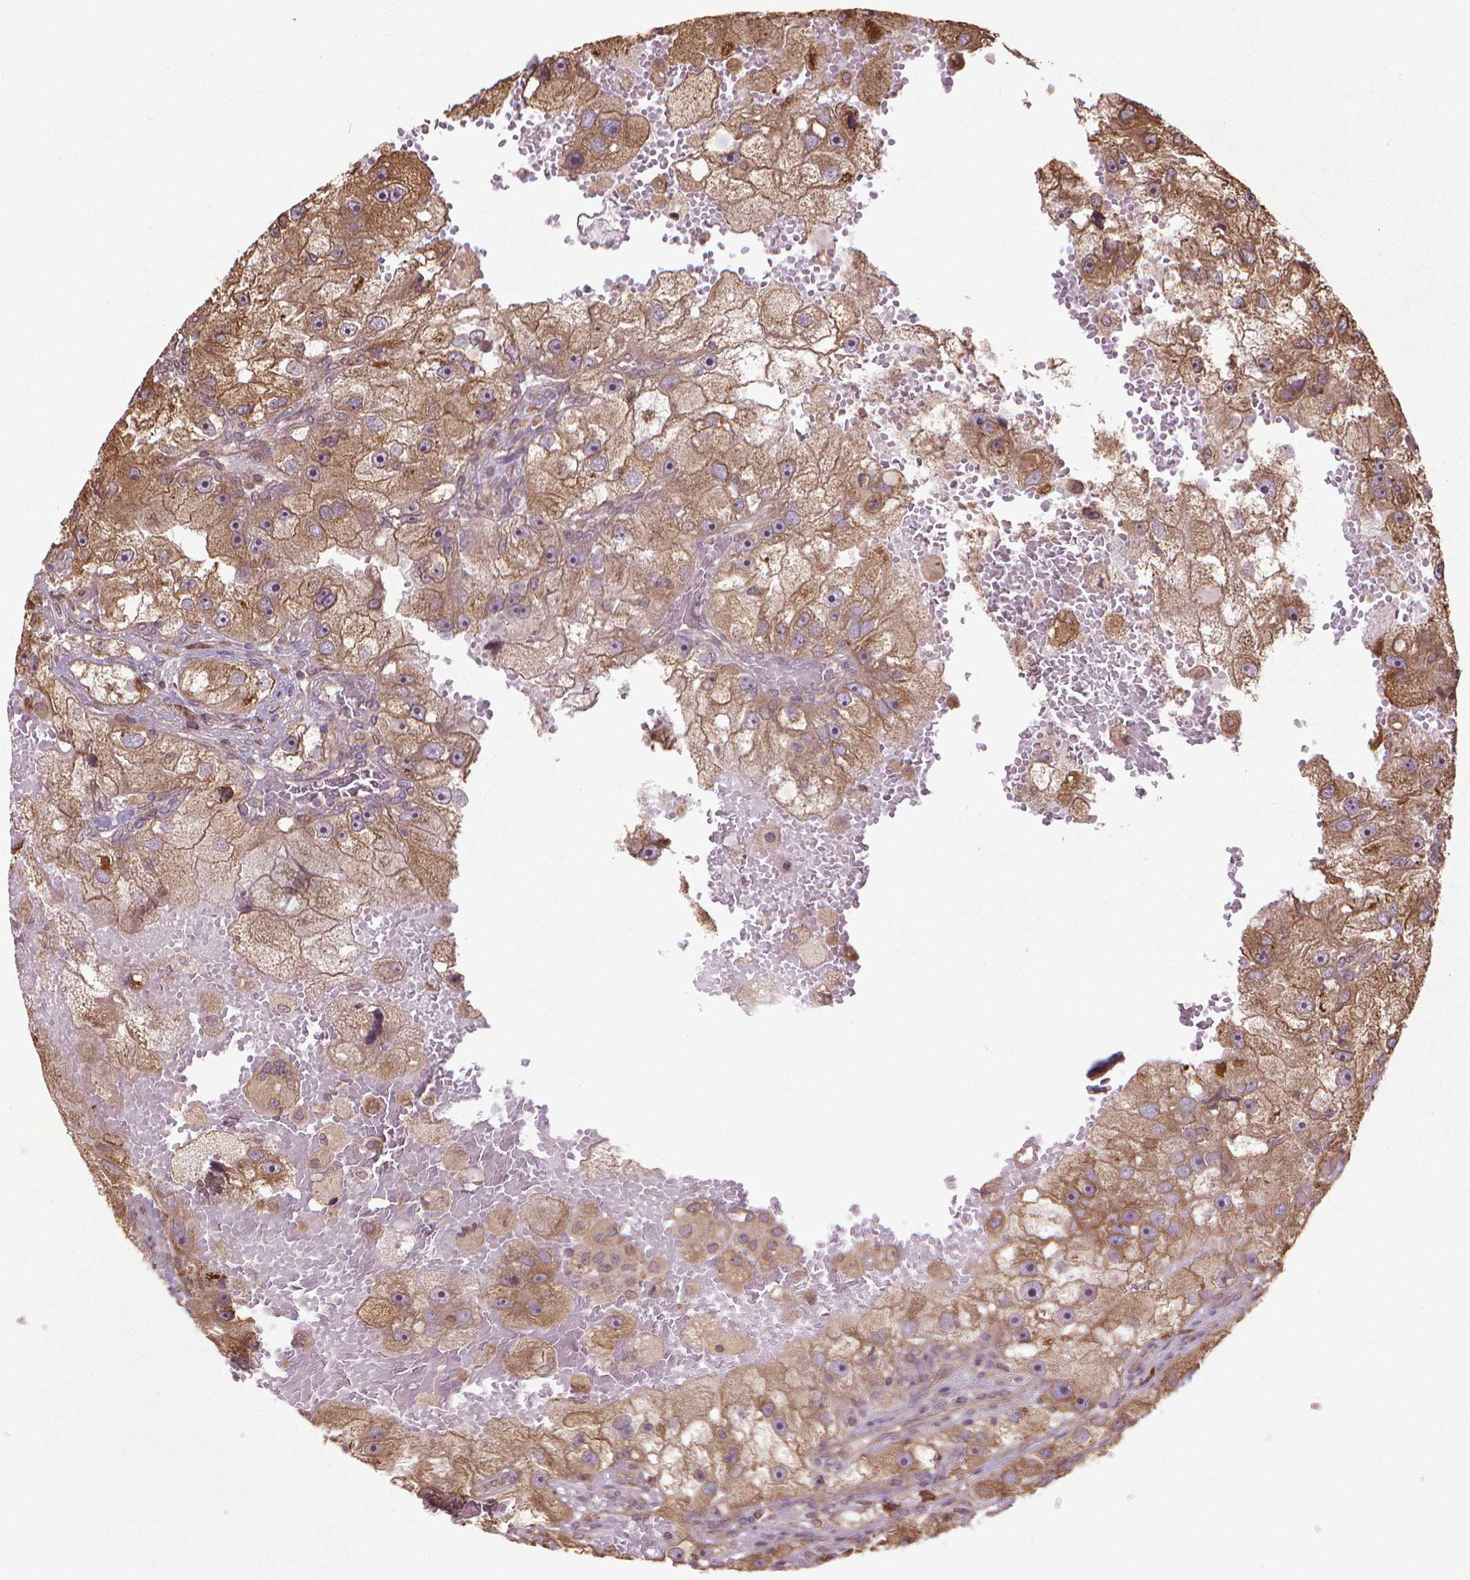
{"staining": {"intensity": "moderate", "quantity": ">75%", "location": "cytoplasmic/membranous"}, "tissue": "renal cancer", "cell_type": "Tumor cells", "image_type": "cancer", "snomed": [{"axis": "morphology", "description": "Adenocarcinoma, NOS"}, {"axis": "topography", "description": "Kidney"}], "caption": "Tumor cells reveal medium levels of moderate cytoplasmic/membranous positivity in approximately >75% of cells in renal adenocarcinoma. Ihc stains the protein in brown and the nuclei are stained blue.", "gene": "GAS1", "patient": {"sex": "male", "age": 63}}